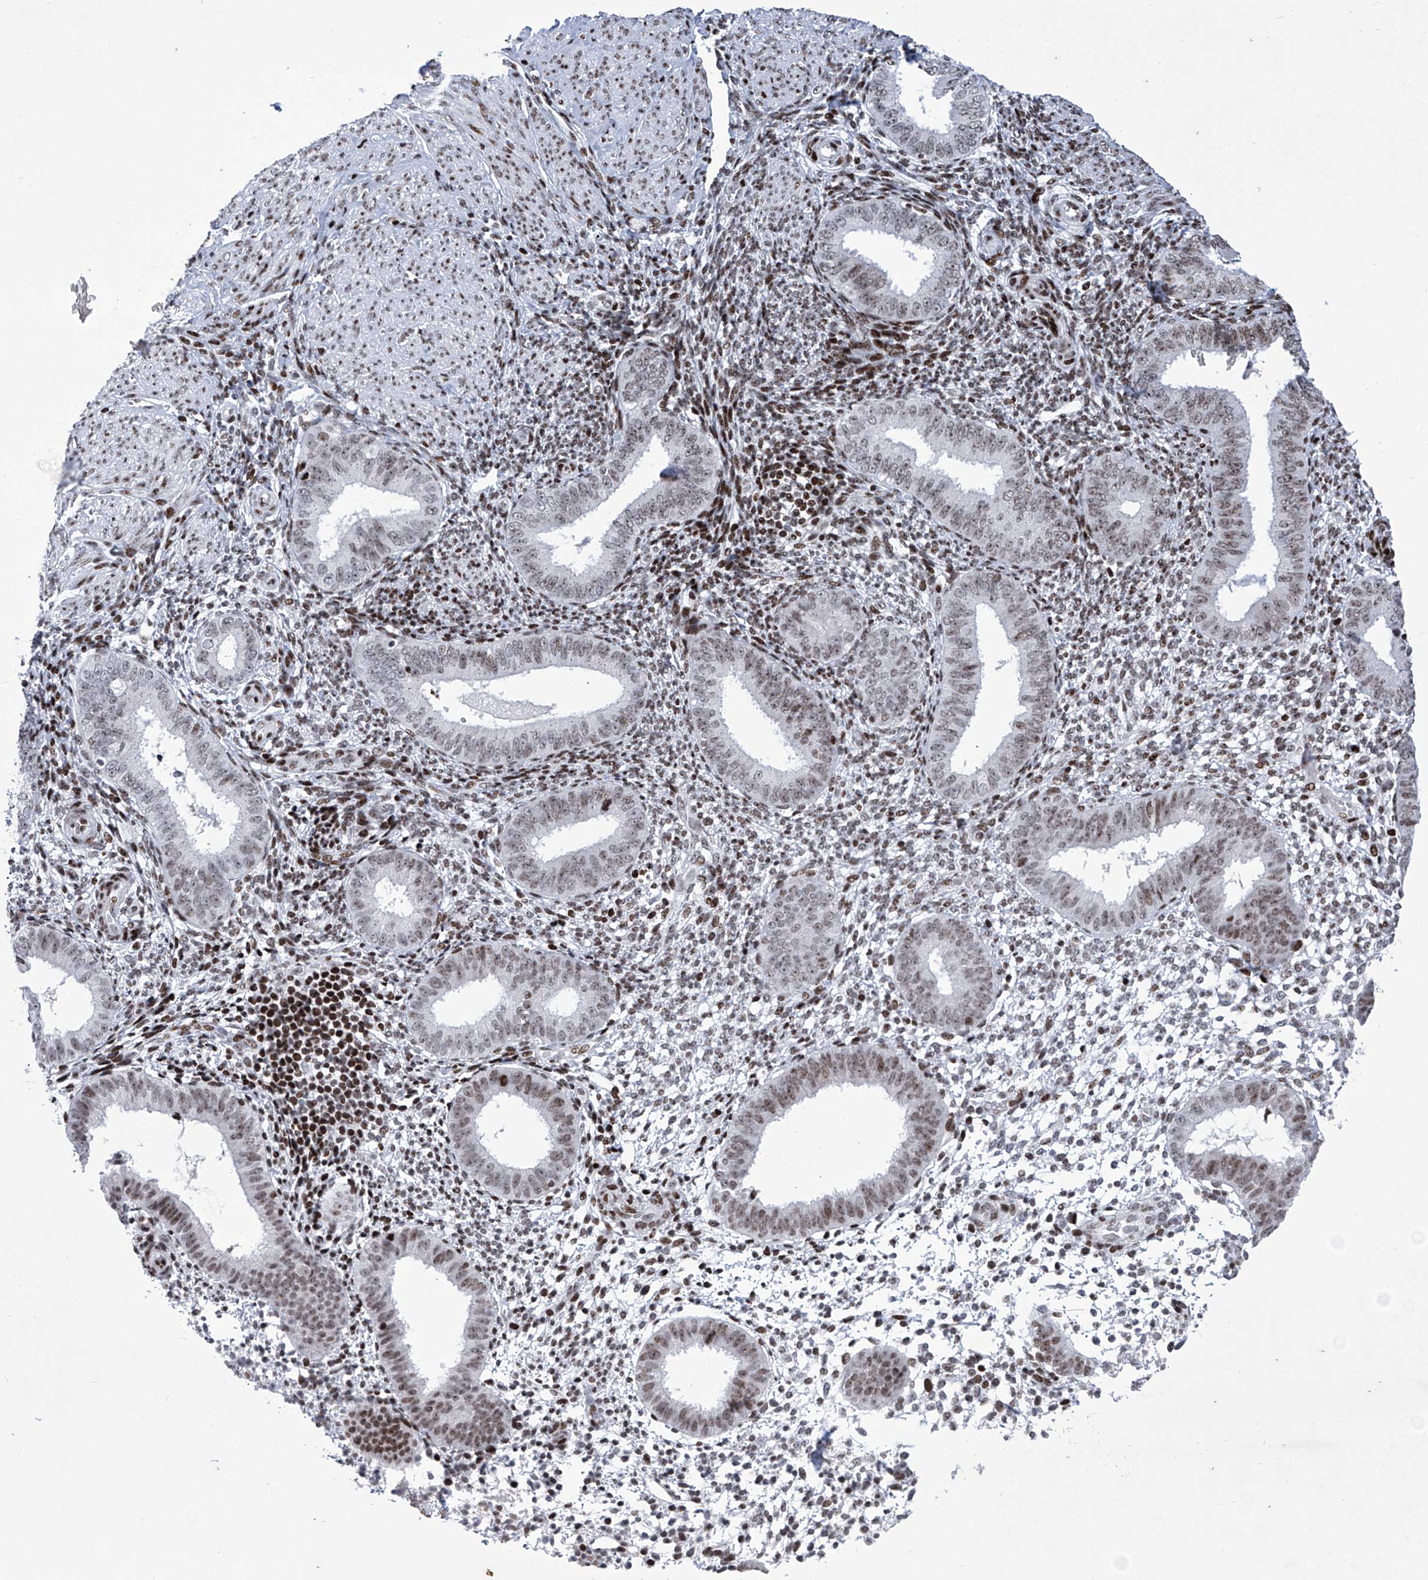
{"staining": {"intensity": "moderate", "quantity": "25%-75%", "location": "nuclear"}, "tissue": "endometrium", "cell_type": "Cells in endometrial stroma", "image_type": "normal", "snomed": [{"axis": "morphology", "description": "Normal tissue, NOS"}, {"axis": "topography", "description": "Uterus"}, {"axis": "topography", "description": "Endometrium"}], "caption": "A micrograph showing moderate nuclear positivity in approximately 25%-75% of cells in endometrial stroma in unremarkable endometrium, as visualized by brown immunohistochemical staining.", "gene": "HEY2", "patient": {"sex": "female", "age": 48}}